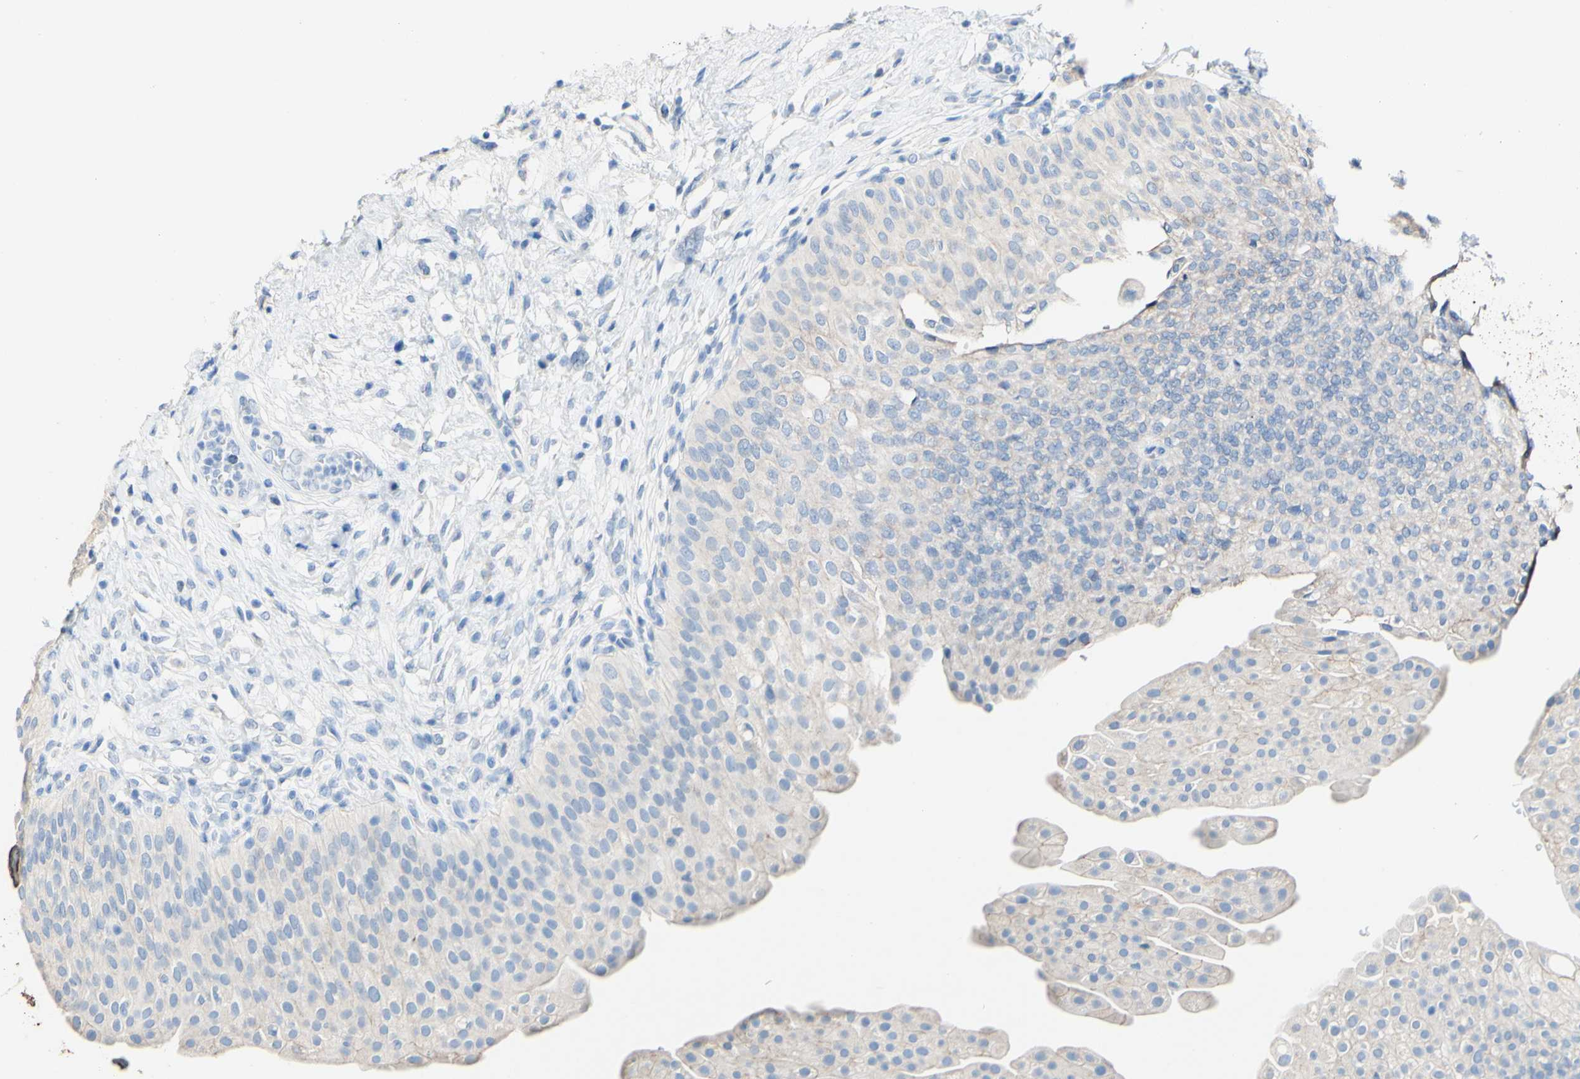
{"staining": {"intensity": "weak", "quantity": "25%-75%", "location": "cytoplasmic/membranous"}, "tissue": "urinary bladder", "cell_type": "Urothelial cells", "image_type": "normal", "snomed": [{"axis": "morphology", "description": "Normal tissue, NOS"}, {"axis": "topography", "description": "Urinary bladder"}], "caption": "Immunohistochemistry micrograph of unremarkable urinary bladder: urinary bladder stained using immunohistochemistry displays low levels of weak protein expression localized specifically in the cytoplasmic/membranous of urothelial cells, appearing as a cytoplasmic/membranous brown color.", "gene": "DSC2", "patient": {"sex": "male", "age": 46}}